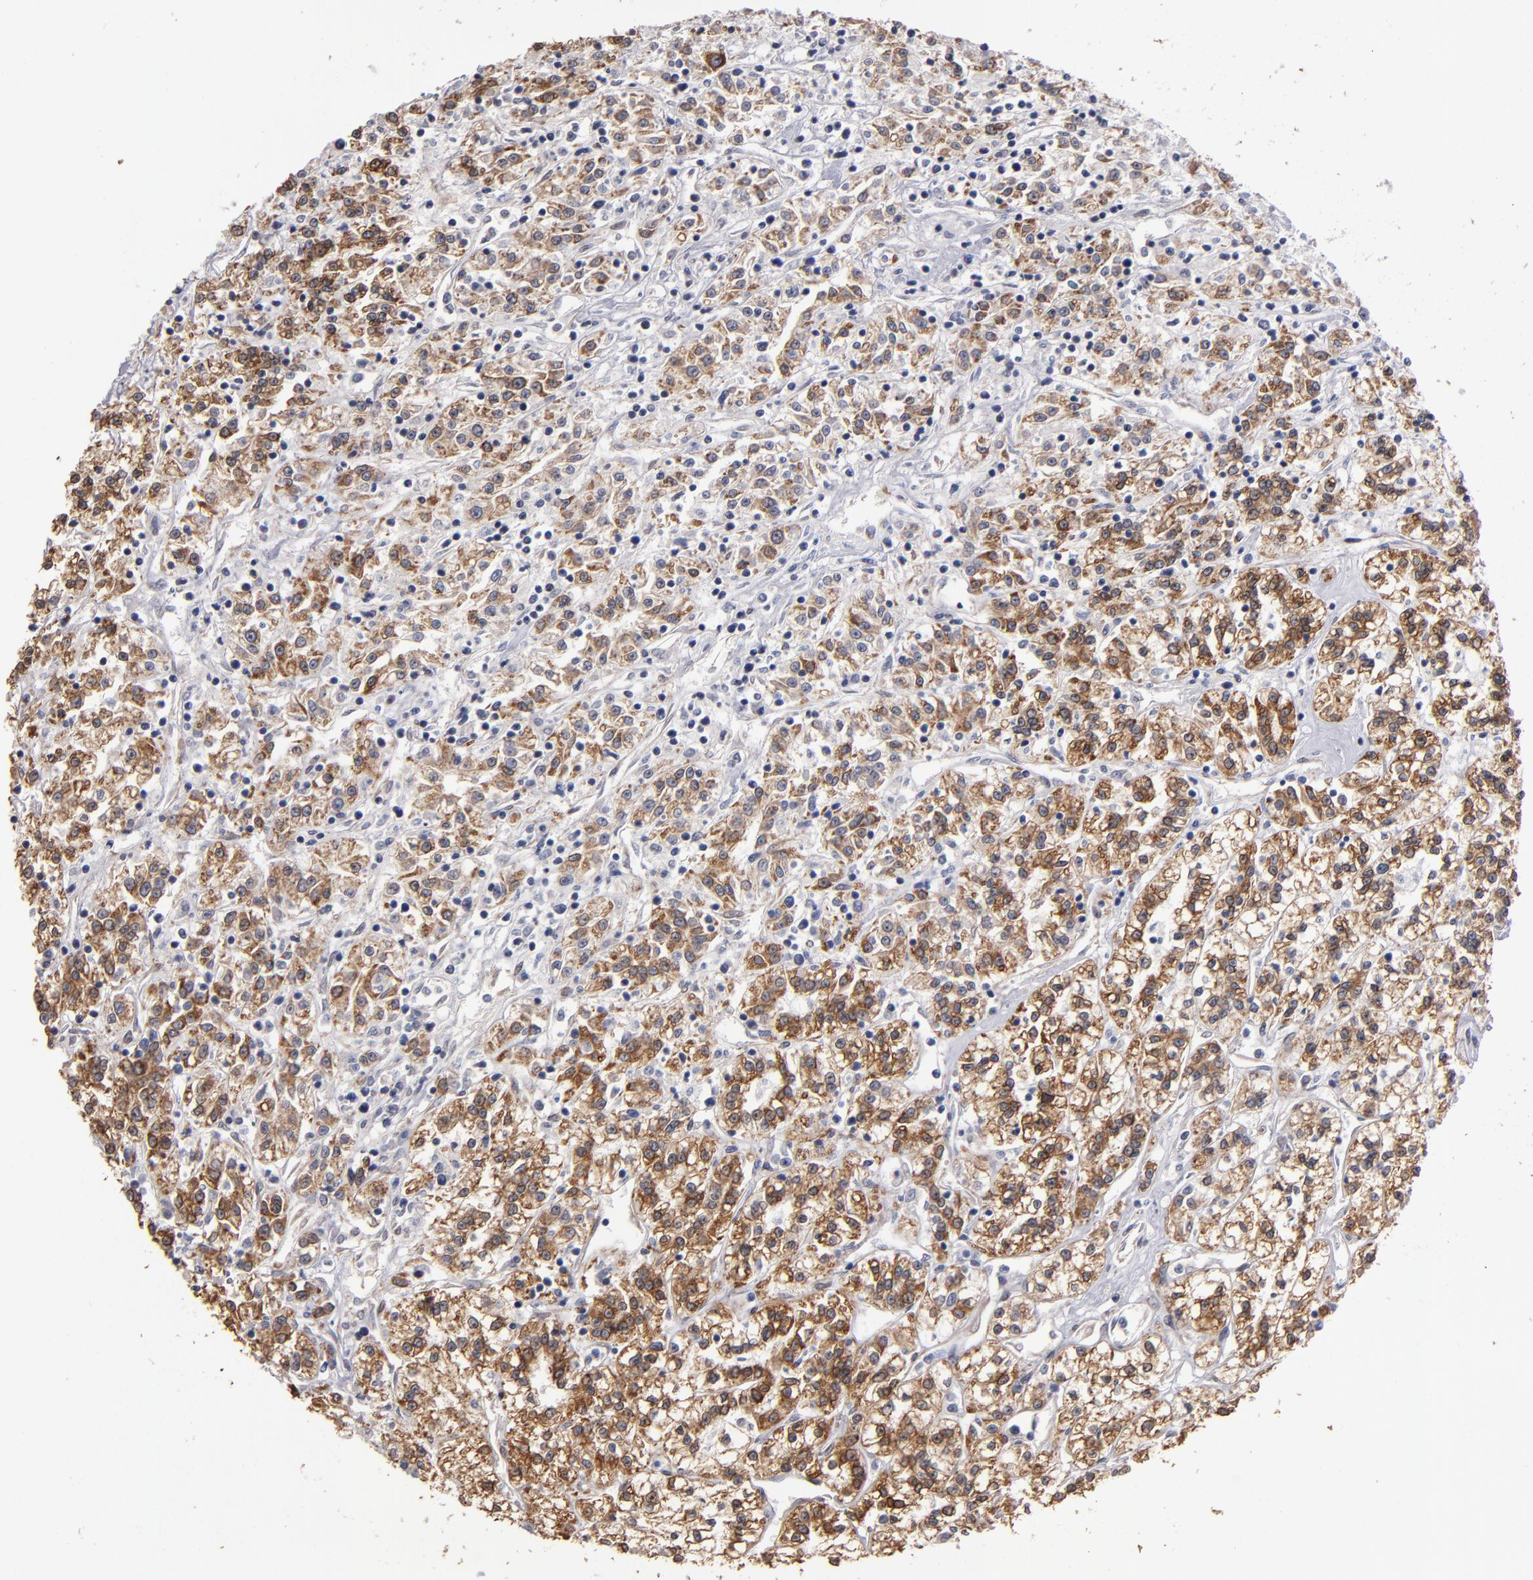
{"staining": {"intensity": "moderate", "quantity": ">75%", "location": "cytoplasmic/membranous"}, "tissue": "renal cancer", "cell_type": "Tumor cells", "image_type": "cancer", "snomed": [{"axis": "morphology", "description": "Adenocarcinoma, NOS"}, {"axis": "topography", "description": "Kidney"}], "caption": "The histopathology image displays immunohistochemical staining of renal adenocarcinoma. There is moderate cytoplasmic/membranous expression is appreciated in approximately >75% of tumor cells. (brown staining indicates protein expression, while blue staining denotes nuclei).", "gene": "PGRMC1", "patient": {"sex": "female", "age": 76}}